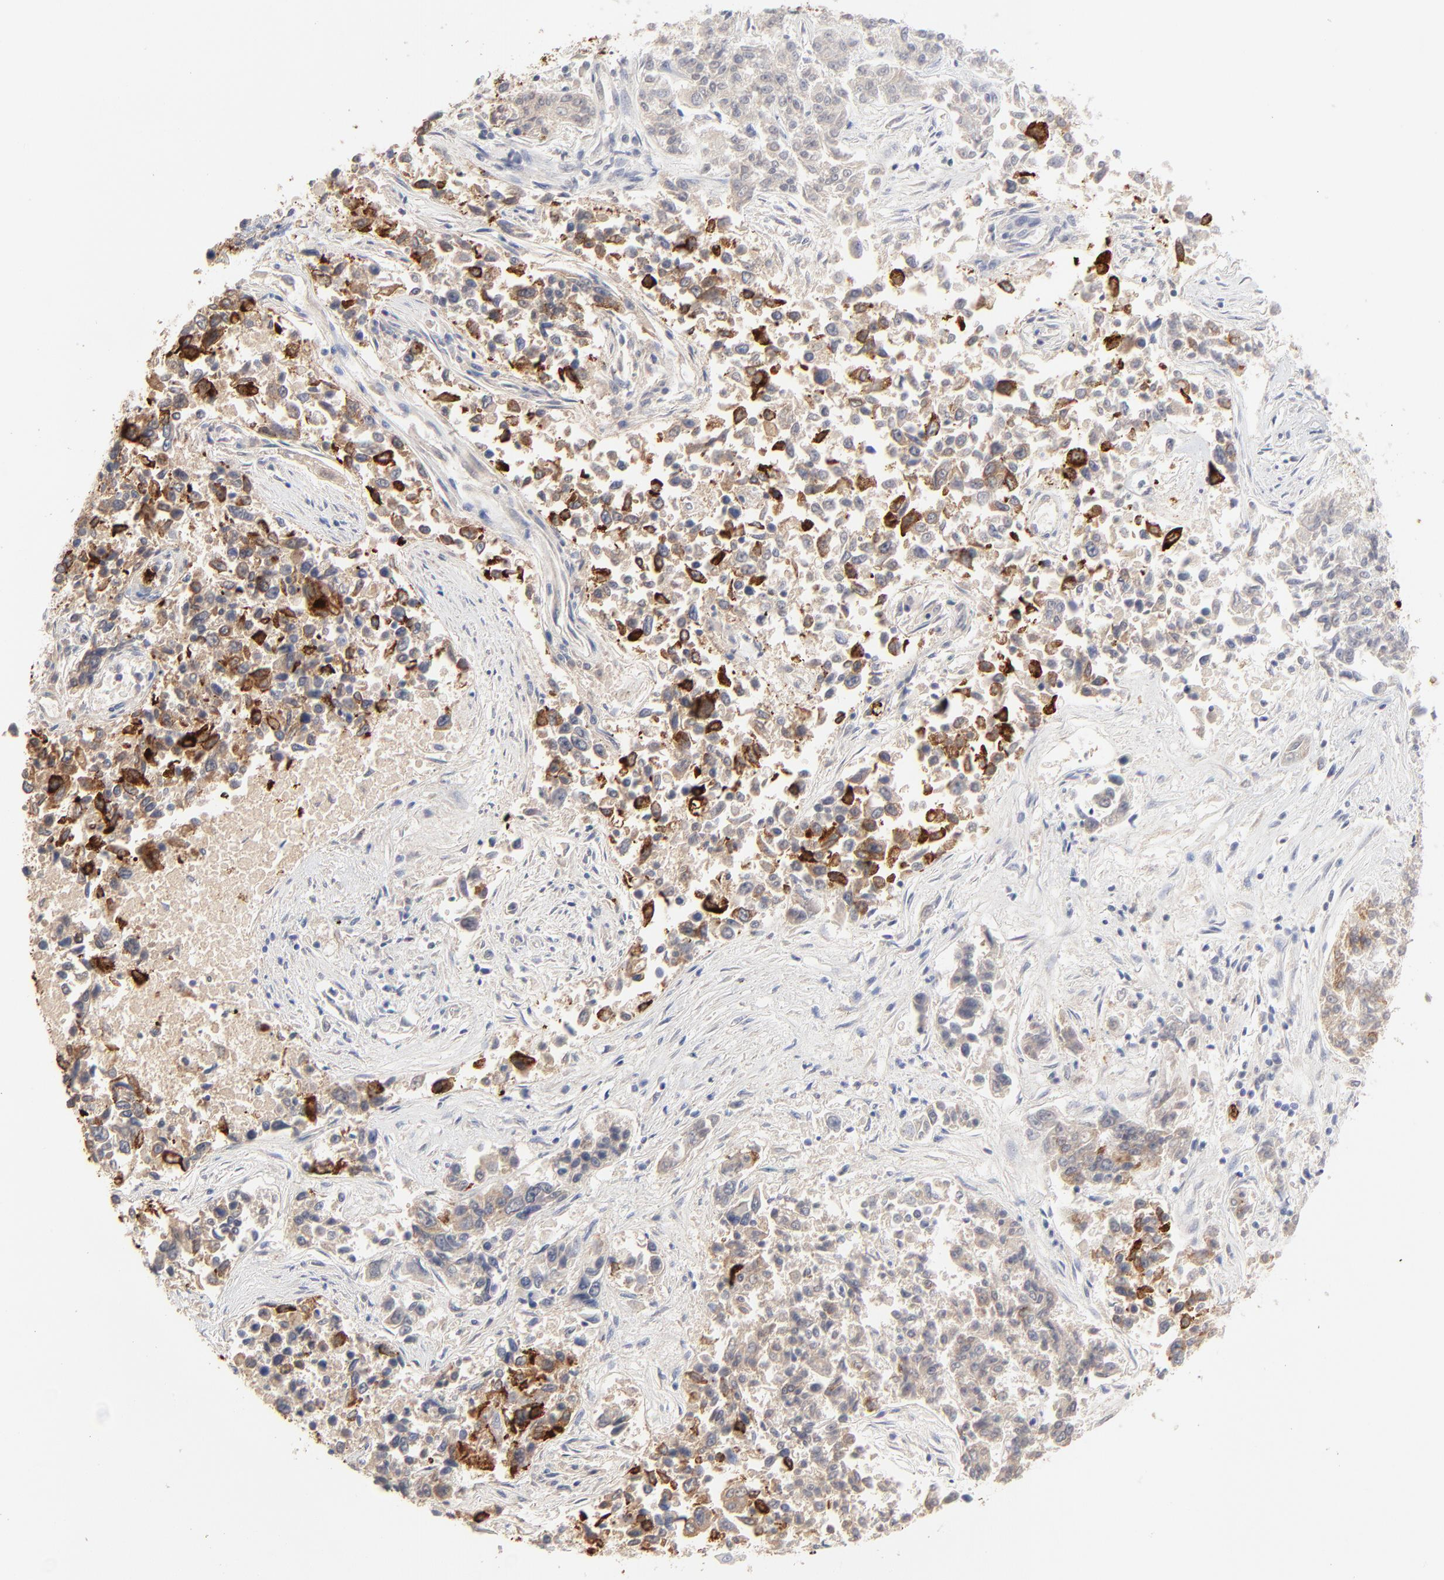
{"staining": {"intensity": "moderate", "quantity": "25%-75%", "location": "cytoplasmic/membranous"}, "tissue": "lung cancer", "cell_type": "Tumor cells", "image_type": "cancer", "snomed": [{"axis": "morphology", "description": "Adenocarcinoma, NOS"}, {"axis": "topography", "description": "Lung"}], "caption": "Protein positivity by IHC demonstrates moderate cytoplasmic/membranous positivity in approximately 25%-75% of tumor cells in lung cancer.", "gene": "LCN2", "patient": {"sex": "male", "age": 84}}